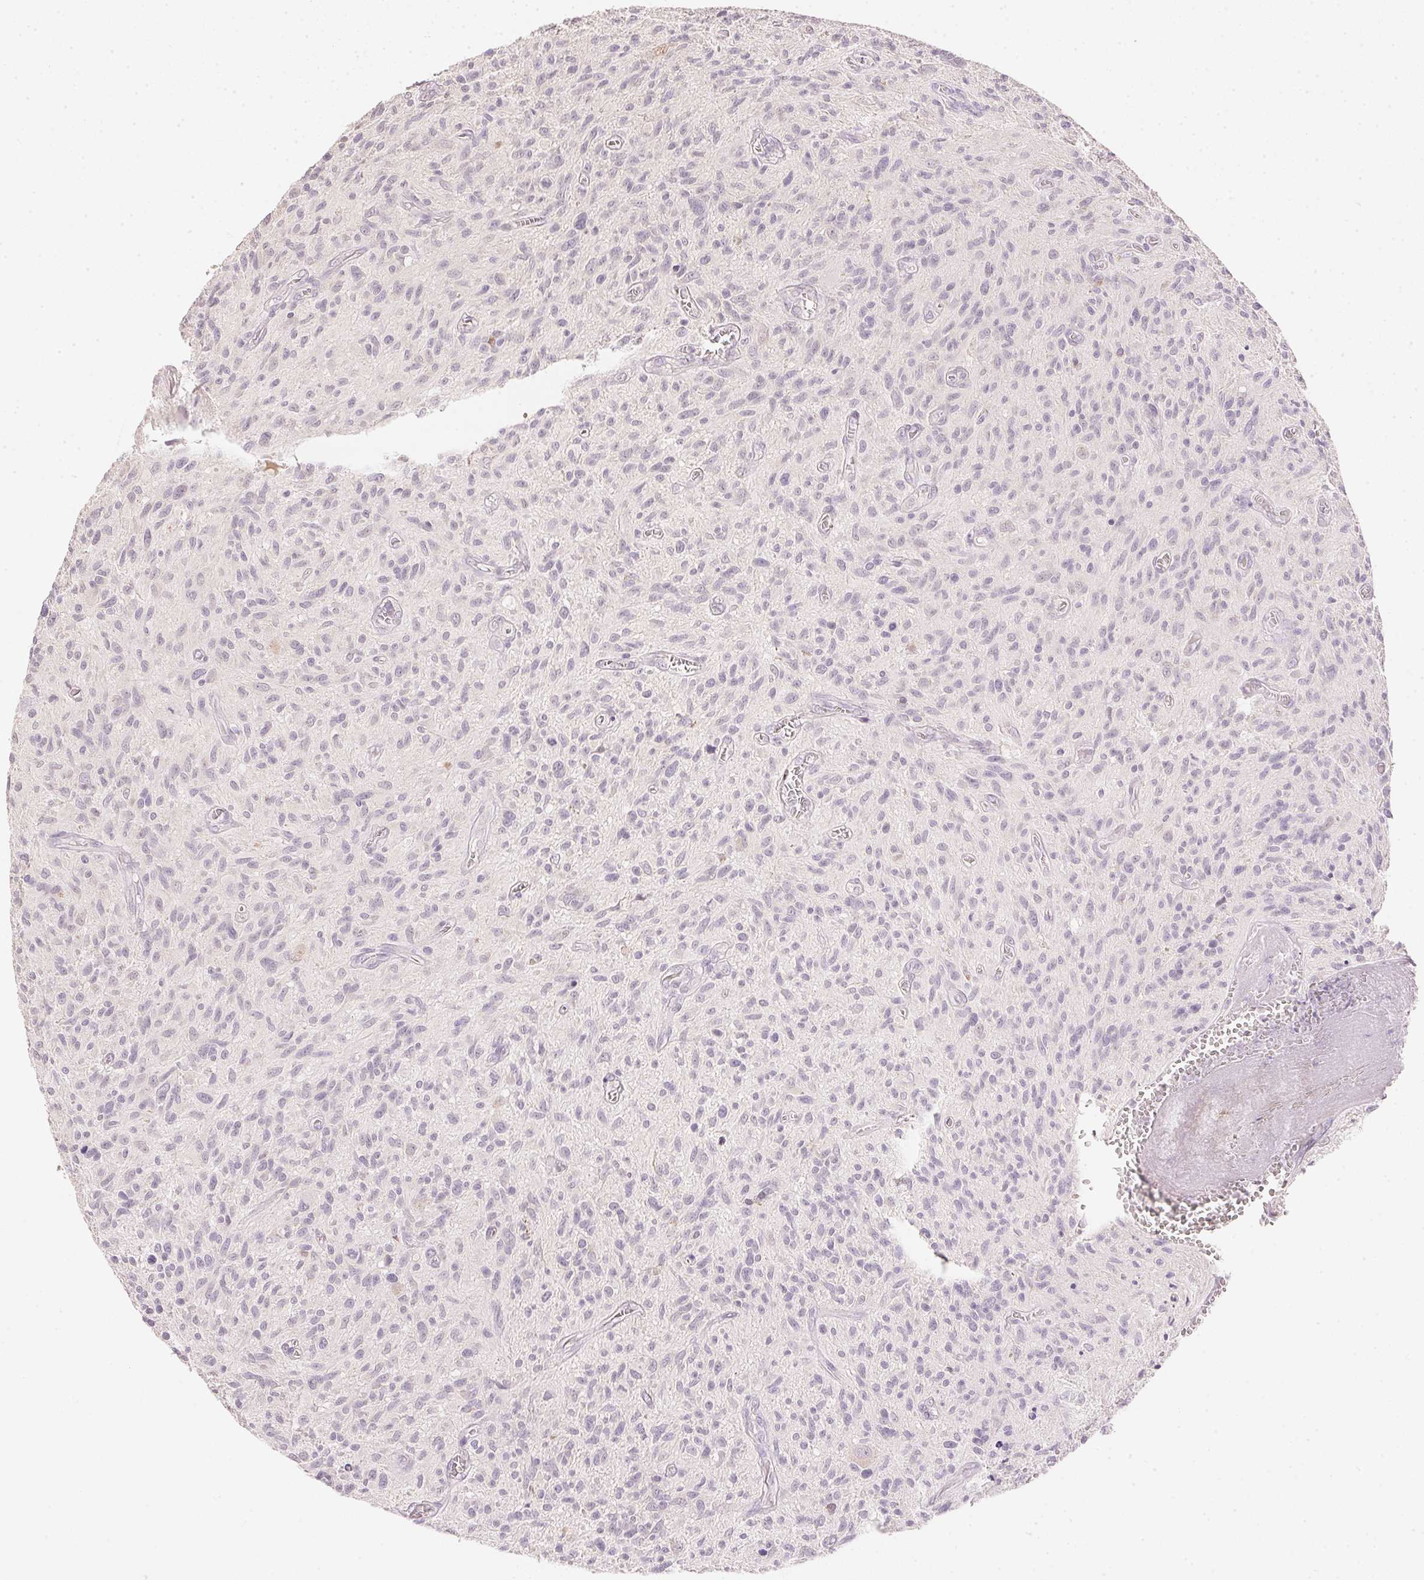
{"staining": {"intensity": "negative", "quantity": "none", "location": "none"}, "tissue": "glioma", "cell_type": "Tumor cells", "image_type": "cancer", "snomed": [{"axis": "morphology", "description": "Glioma, malignant, High grade"}, {"axis": "topography", "description": "Brain"}], "caption": "Tumor cells show no significant protein positivity in glioma. Brightfield microscopy of IHC stained with DAB (brown) and hematoxylin (blue), captured at high magnification.", "gene": "DHCR24", "patient": {"sex": "male", "age": 75}}